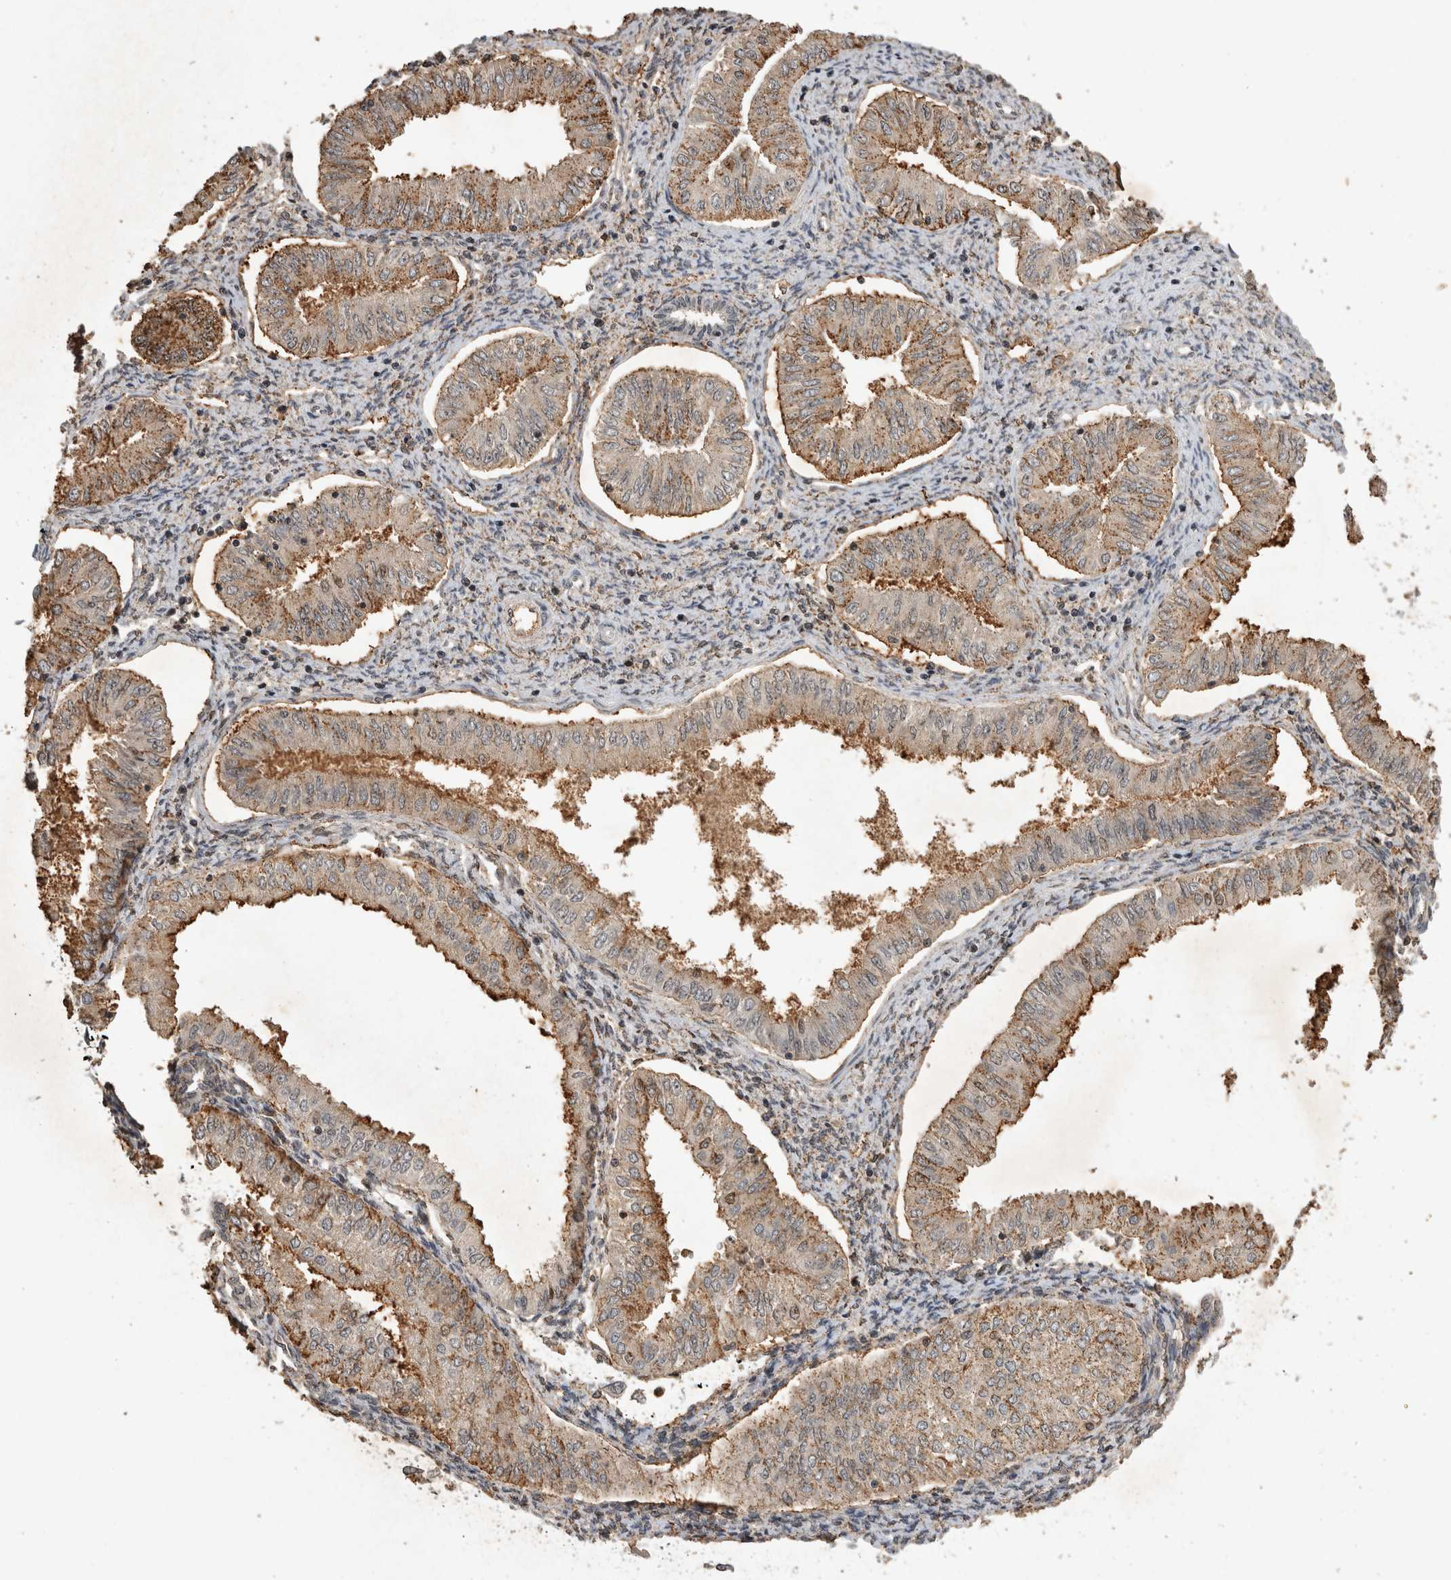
{"staining": {"intensity": "moderate", "quantity": ">75%", "location": "cytoplasmic/membranous"}, "tissue": "endometrial cancer", "cell_type": "Tumor cells", "image_type": "cancer", "snomed": [{"axis": "morphology", "description": "Normal tissue, NOS"}, {"axis": "morphology", "description": "Adenocarcinoma, NOS"}, {"axis": "topography", "description": "Endometrium"}], "caption": "Protein expression analysis of endometrial cancer (adenocarcinoma) exhibits moderate cytoplasmic/membranous staining in approximately >75% of tumor cells.", "gene": "HRK", "patient": {"sex": "female", "age": 53}}